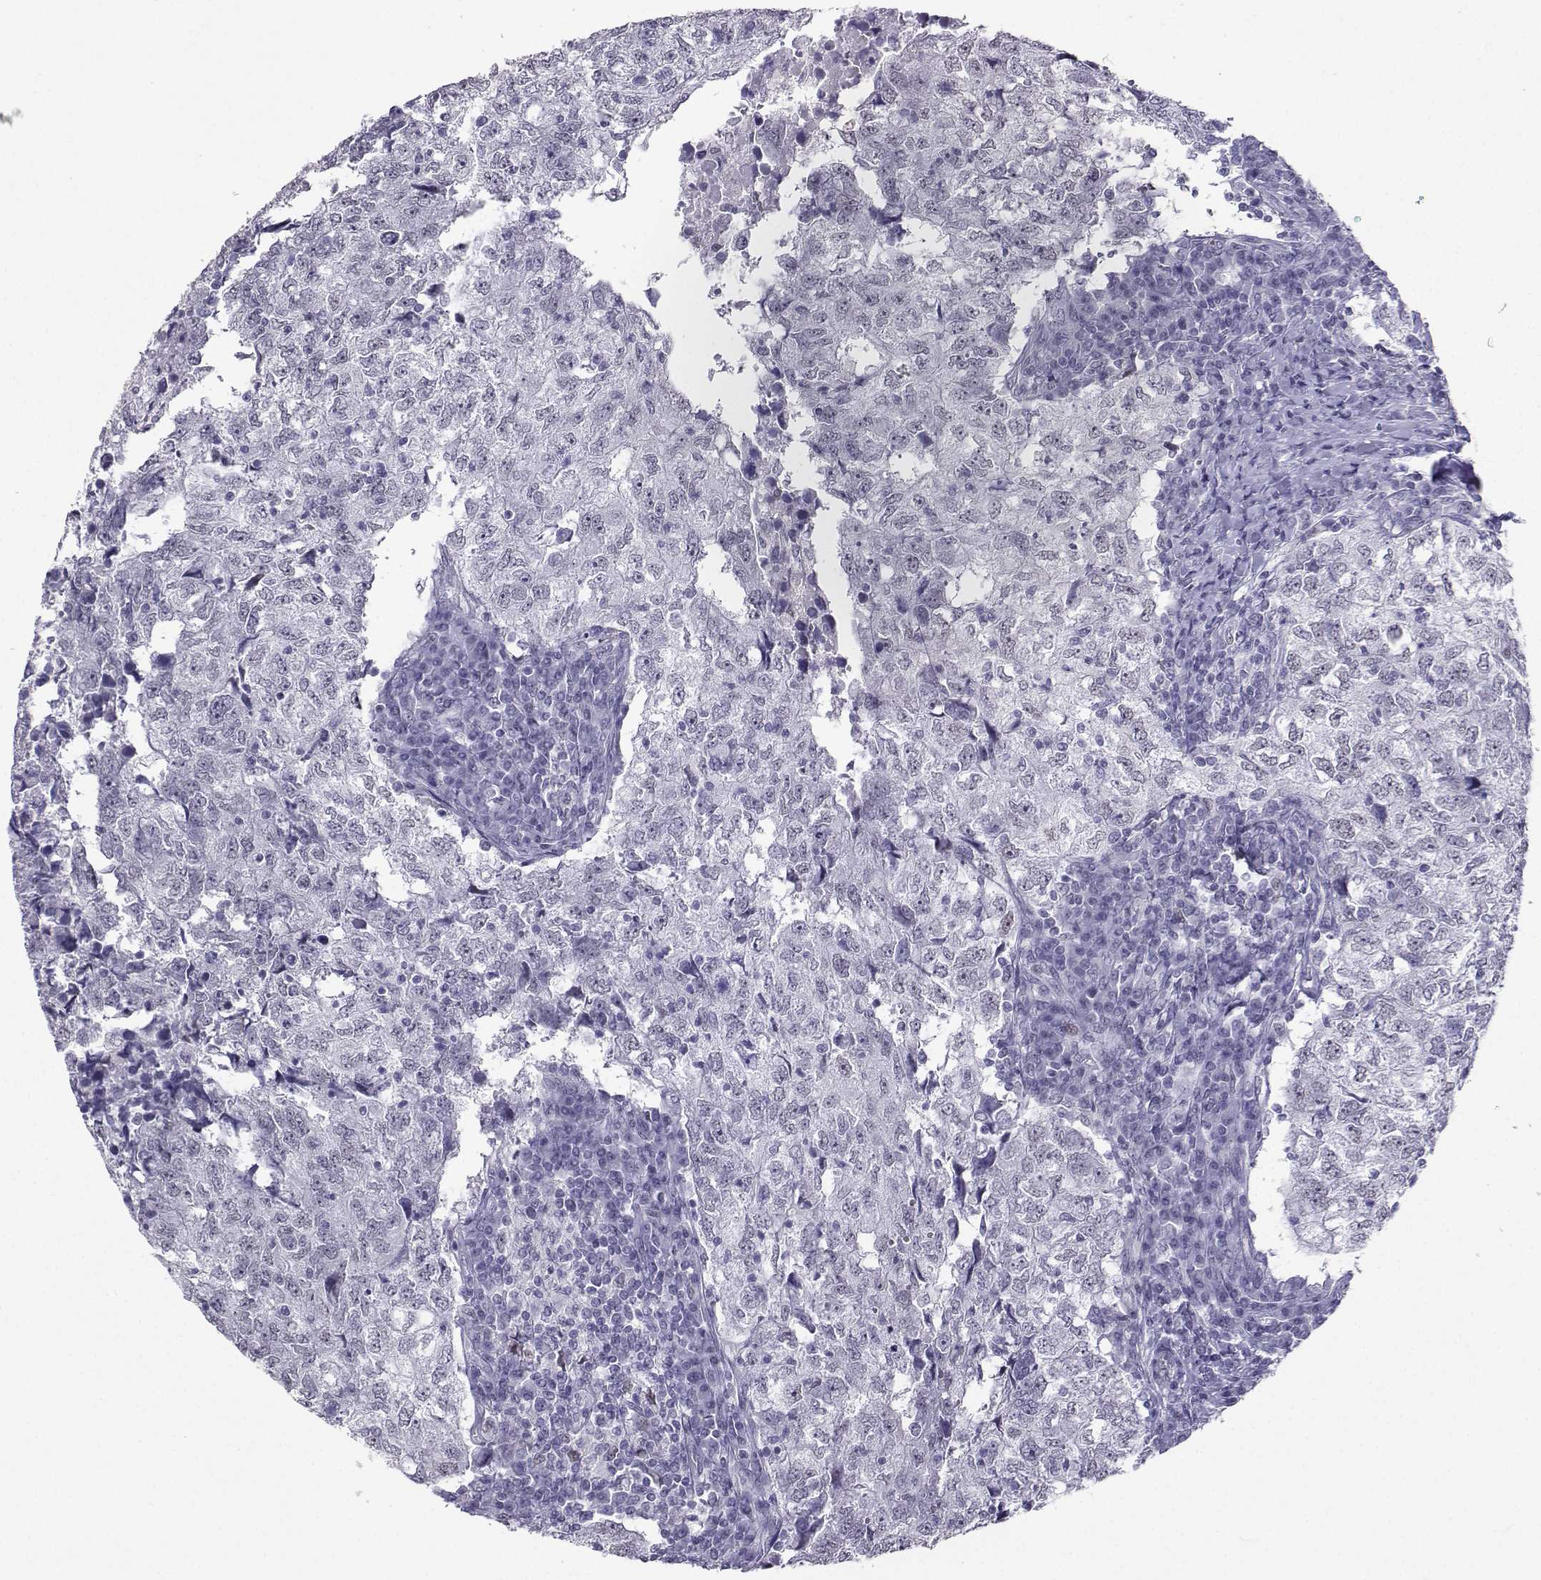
{"staining": {"intensity": "negative", "quantity": "none", "location": "none"}, "tissue": "breast cancer", "cell_type": "Tumor cells", "image_type": "cancer", "snomed": [{"axis": "morphology", "description": "Duct carcinoma"}, {"axis": "topography", "description": "Breast"}], "caption": "Histopathology image shows no protein expression in tumor cells of breast infiltrating ductal carcinoma tissue. The staining was performed using DAB (3,3'-diaminobenzidine) to visualize the protein expression in brown, while the nuclei were stained in blue with hematoxylin (Magnification: 20x).", "gene": "TEDC2", "patient": {"sex": "female", "age": 30}}